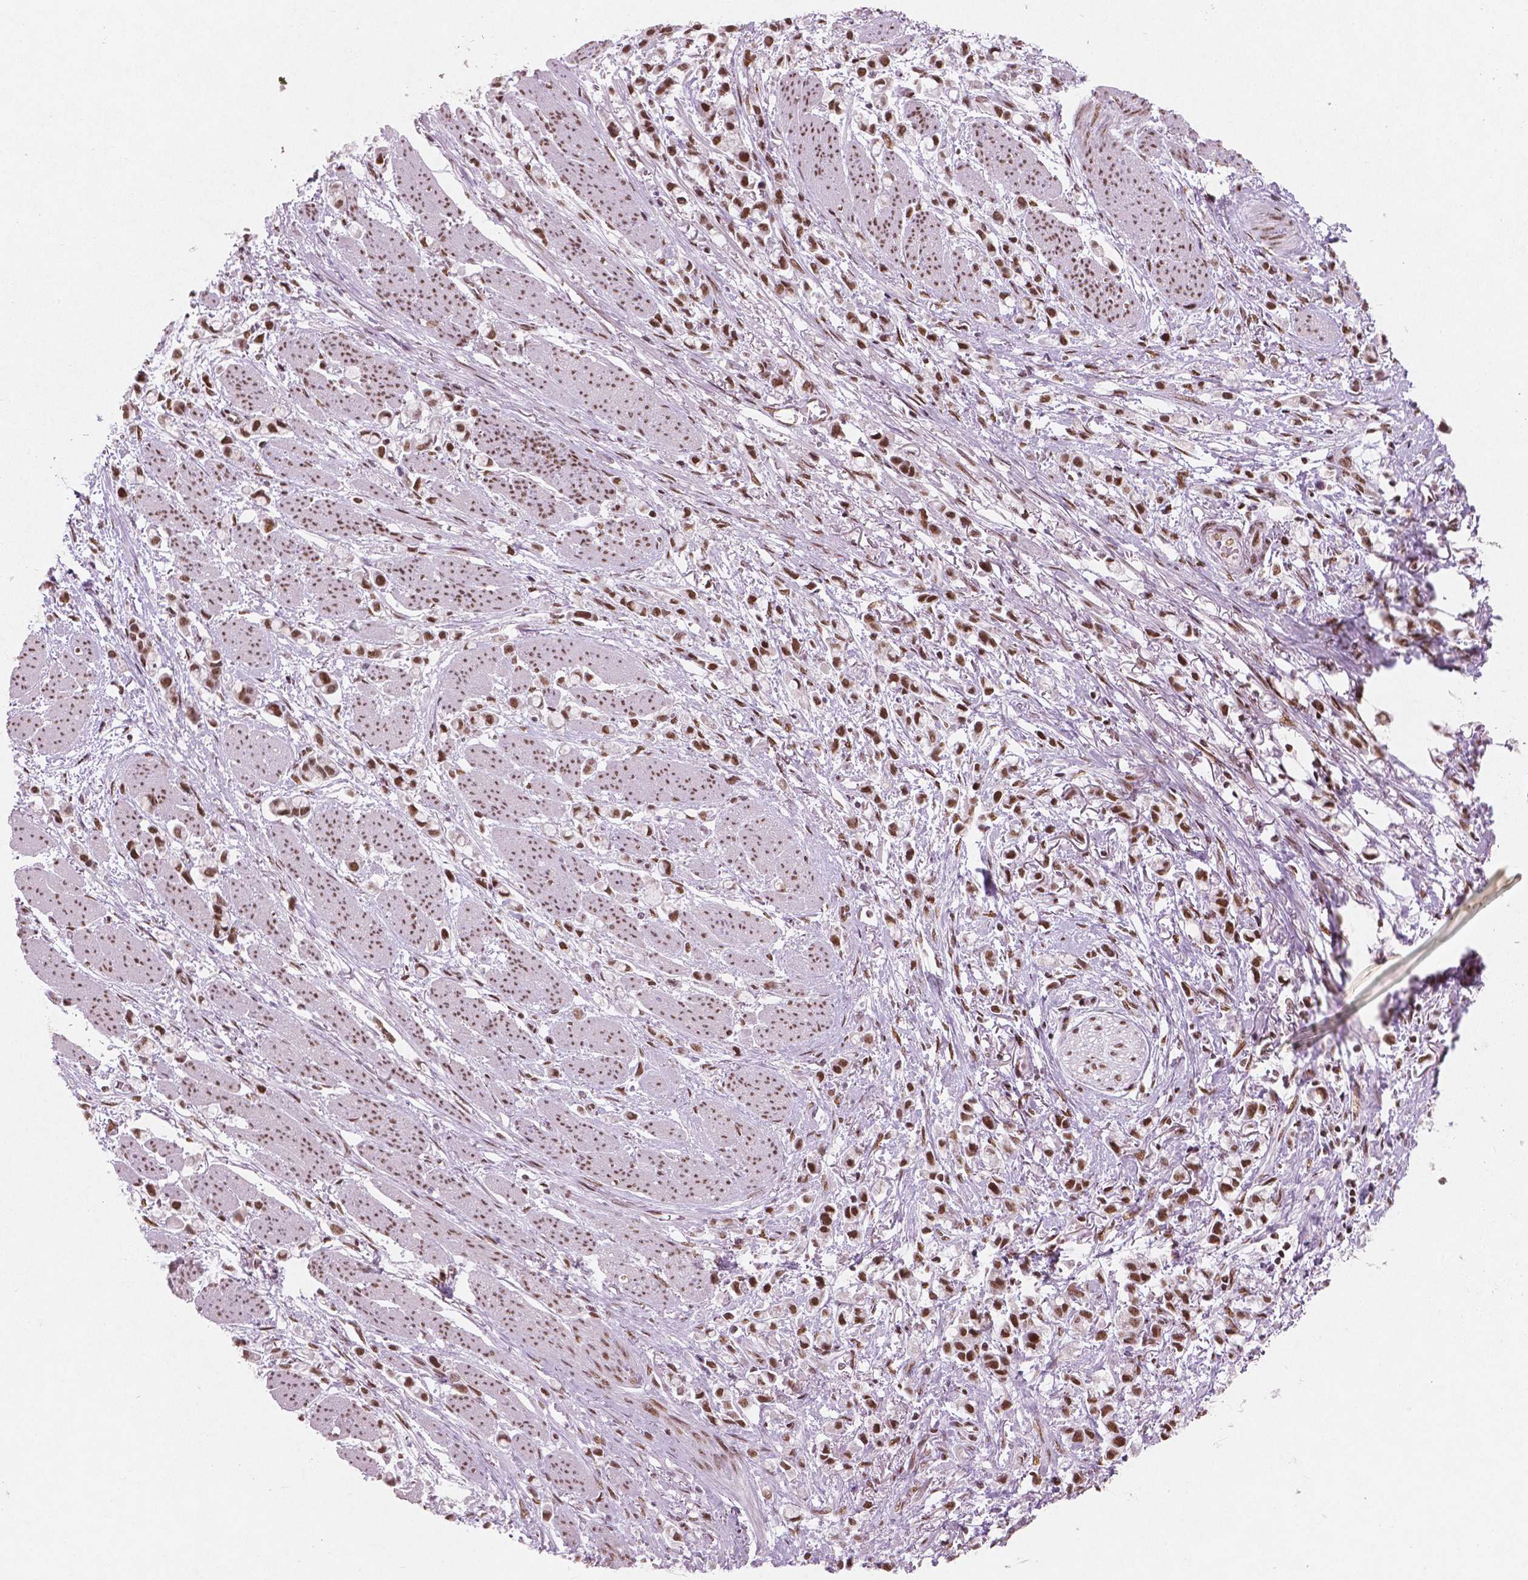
{"staining": {"intensity": "strong", "quantity": ">75%", "location": "nuclear"}, "tissue": "stomach cancer", "cell_type": "Tumor cells", "image_type": "cancer", "snomed": [{"axis": "morphology", "description": "Adenocarcinoma, NOS"}, {"axis": "topography", "description": "Stomach"}], "caption": "High-power microscopy captured an IHC histopathology image of adenocarcinoma (stomach), revealing strong nuclear staining in about >75% of tumor cells.", "gene": "BRD4", "patient": {"sex": "female", "age": 81}}